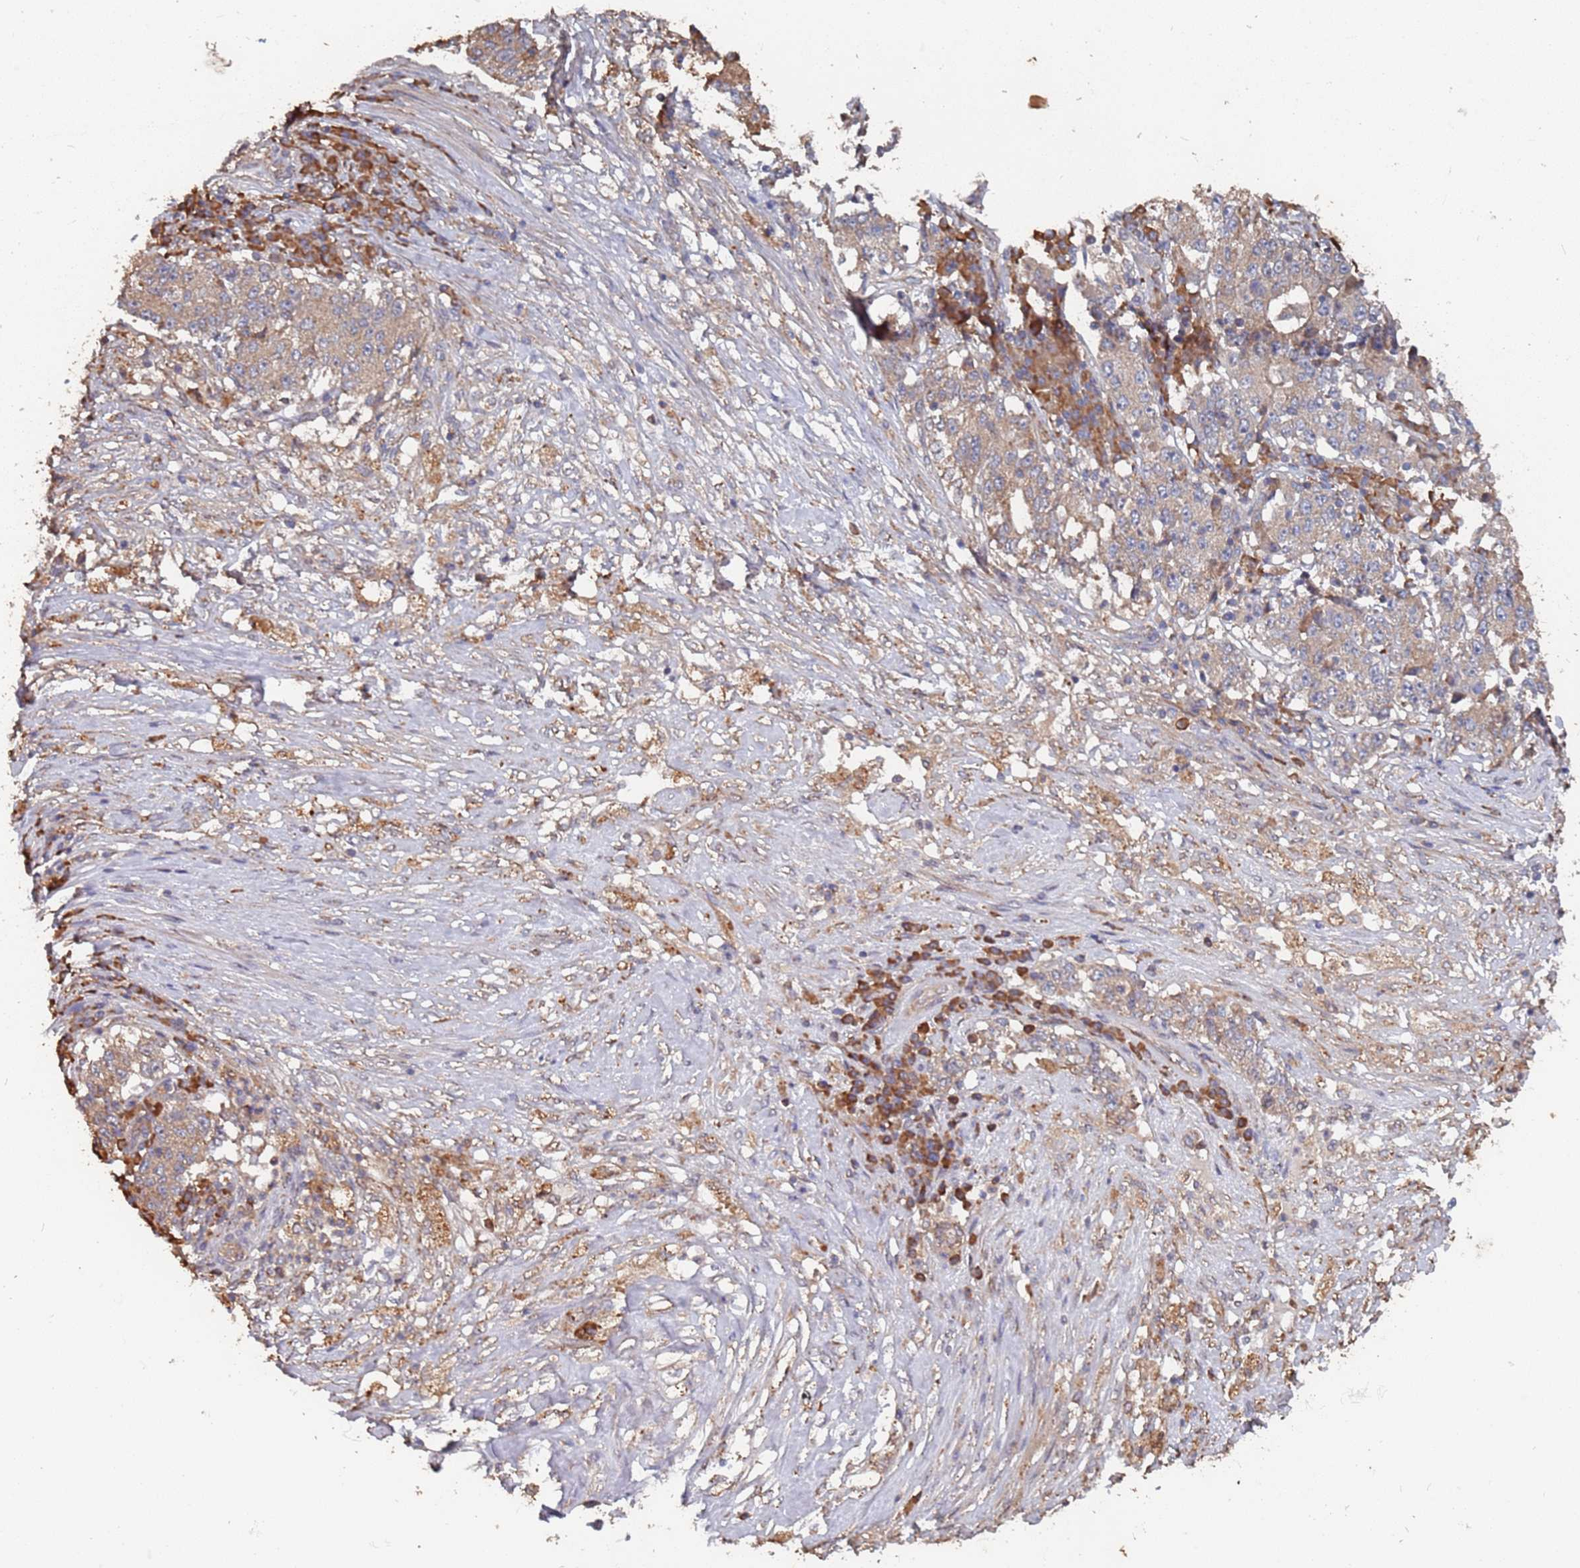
{"staining": {"intensity": "weak", "quantity": ">75%", "location": "cytoplasmic/membranous"}, "tissue": "stomach cancer", "cell_type": "Tumor cells", "image_type": "cancer", "snomed": [{"axis": "morphology", "description": "Adenocarcinoma, NOS"}, {"axis": "topography", "description": "Stomach"}], "caption": "About >75% of tumor cells in stomach cancer display weak cytoplasmic/membranous protein expression as visualized by brown immunohistochemical staining.", "gene": "ATG5", "patient": {"sex": "male", "age": 59}}